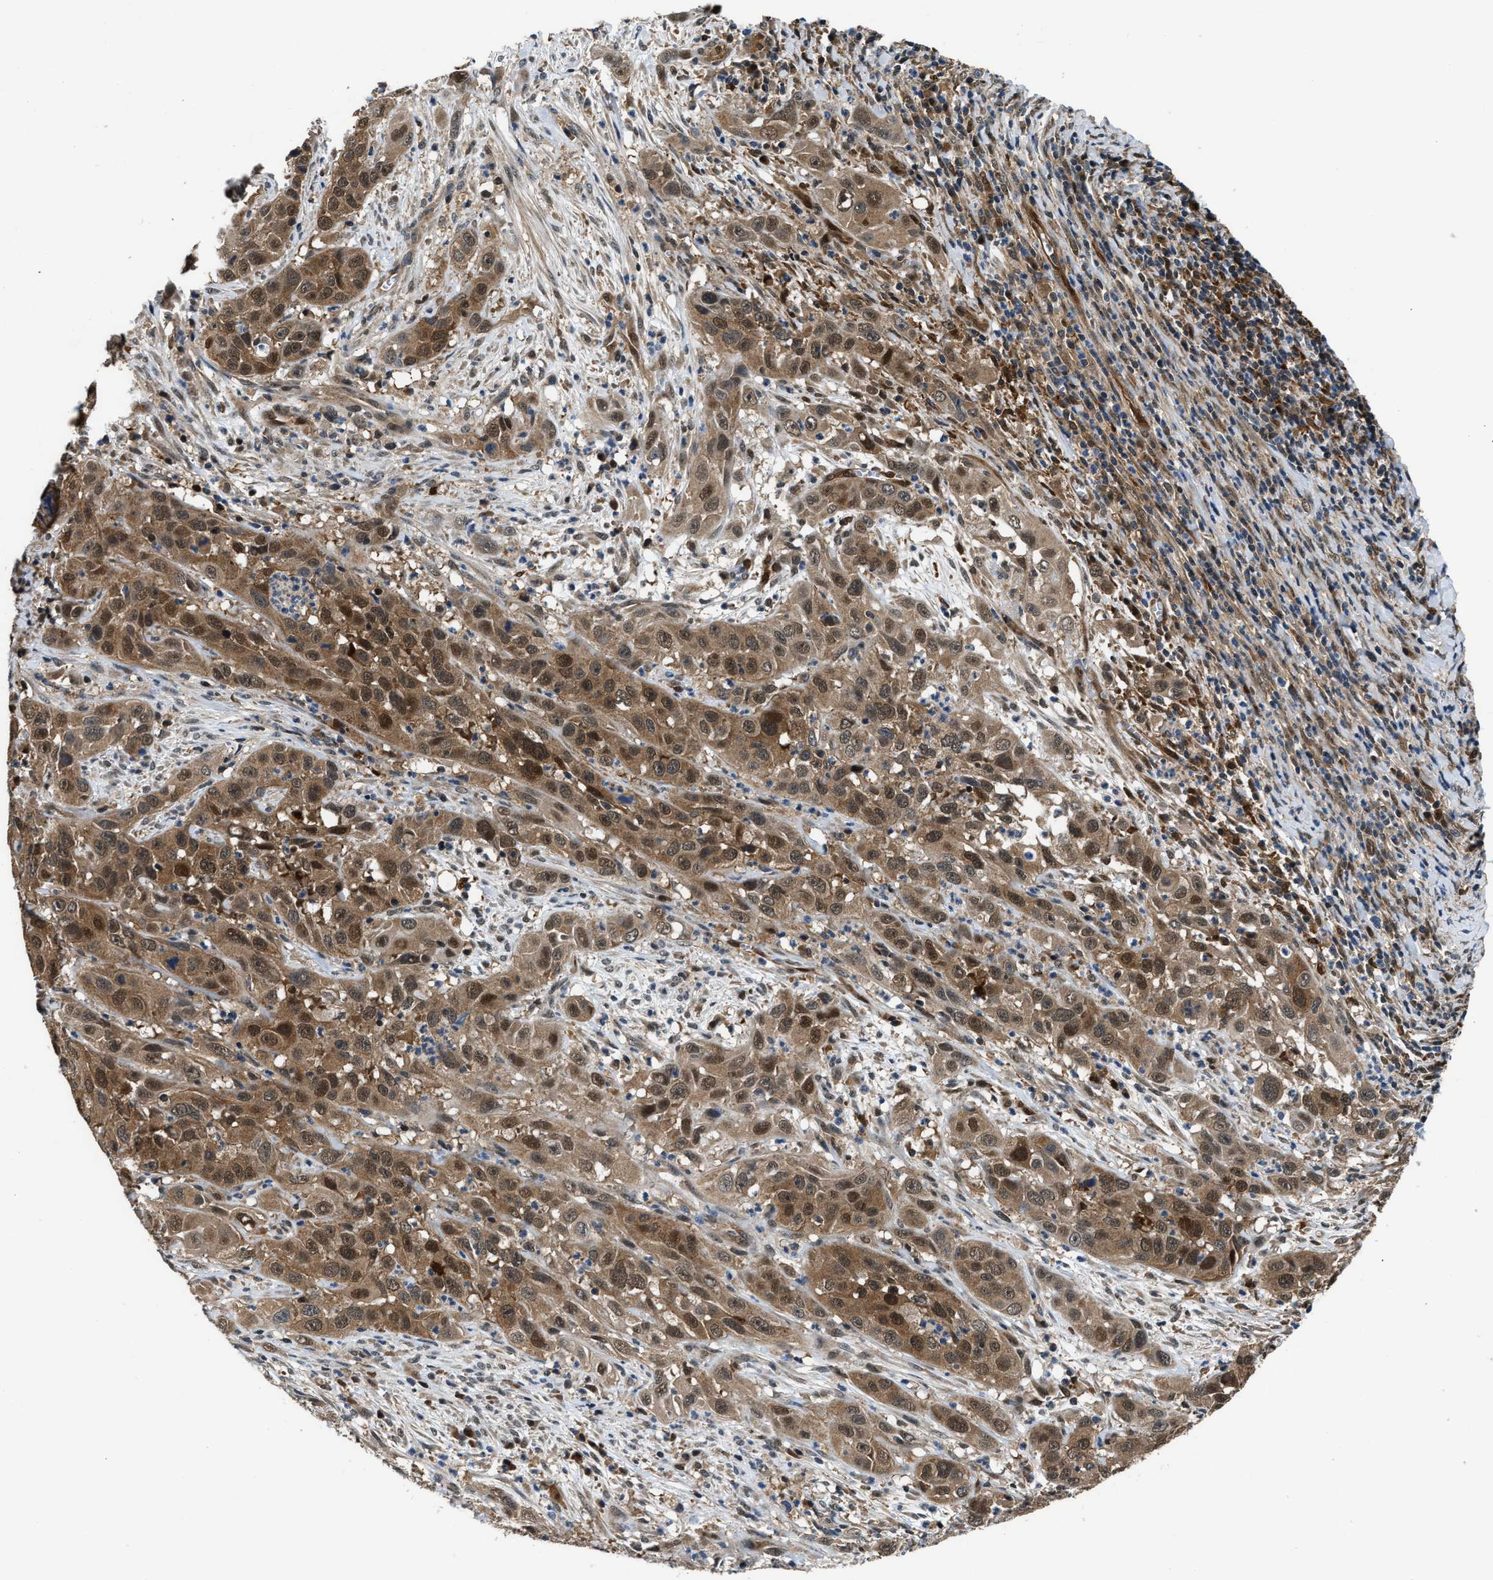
{"staining": {"intensity": "moderate", "quantity": ">75%", "location": "cytoplasmic/membranous,nuclear"}, "tissue": "cervical cancer", "cell_type": "Tumor cells", "image_type": "cancer", "snomed": [{"axis": "morphology", "description": "Squamous cell carcinoma, NOS"}, {"axis": "topography", "description": "Cervix"}], "caption": "Immunohistochemical staining of squamous cell carcinoma (cervical) shows medium levels of moderate cytoplasmic/membranous and nuclear protein expression in approximately >75% of tumor cells. (IHC, brightfield microscopy, high magnification).", "gene": "PPA1", "patient": {"sex": "female", "age": 32}}